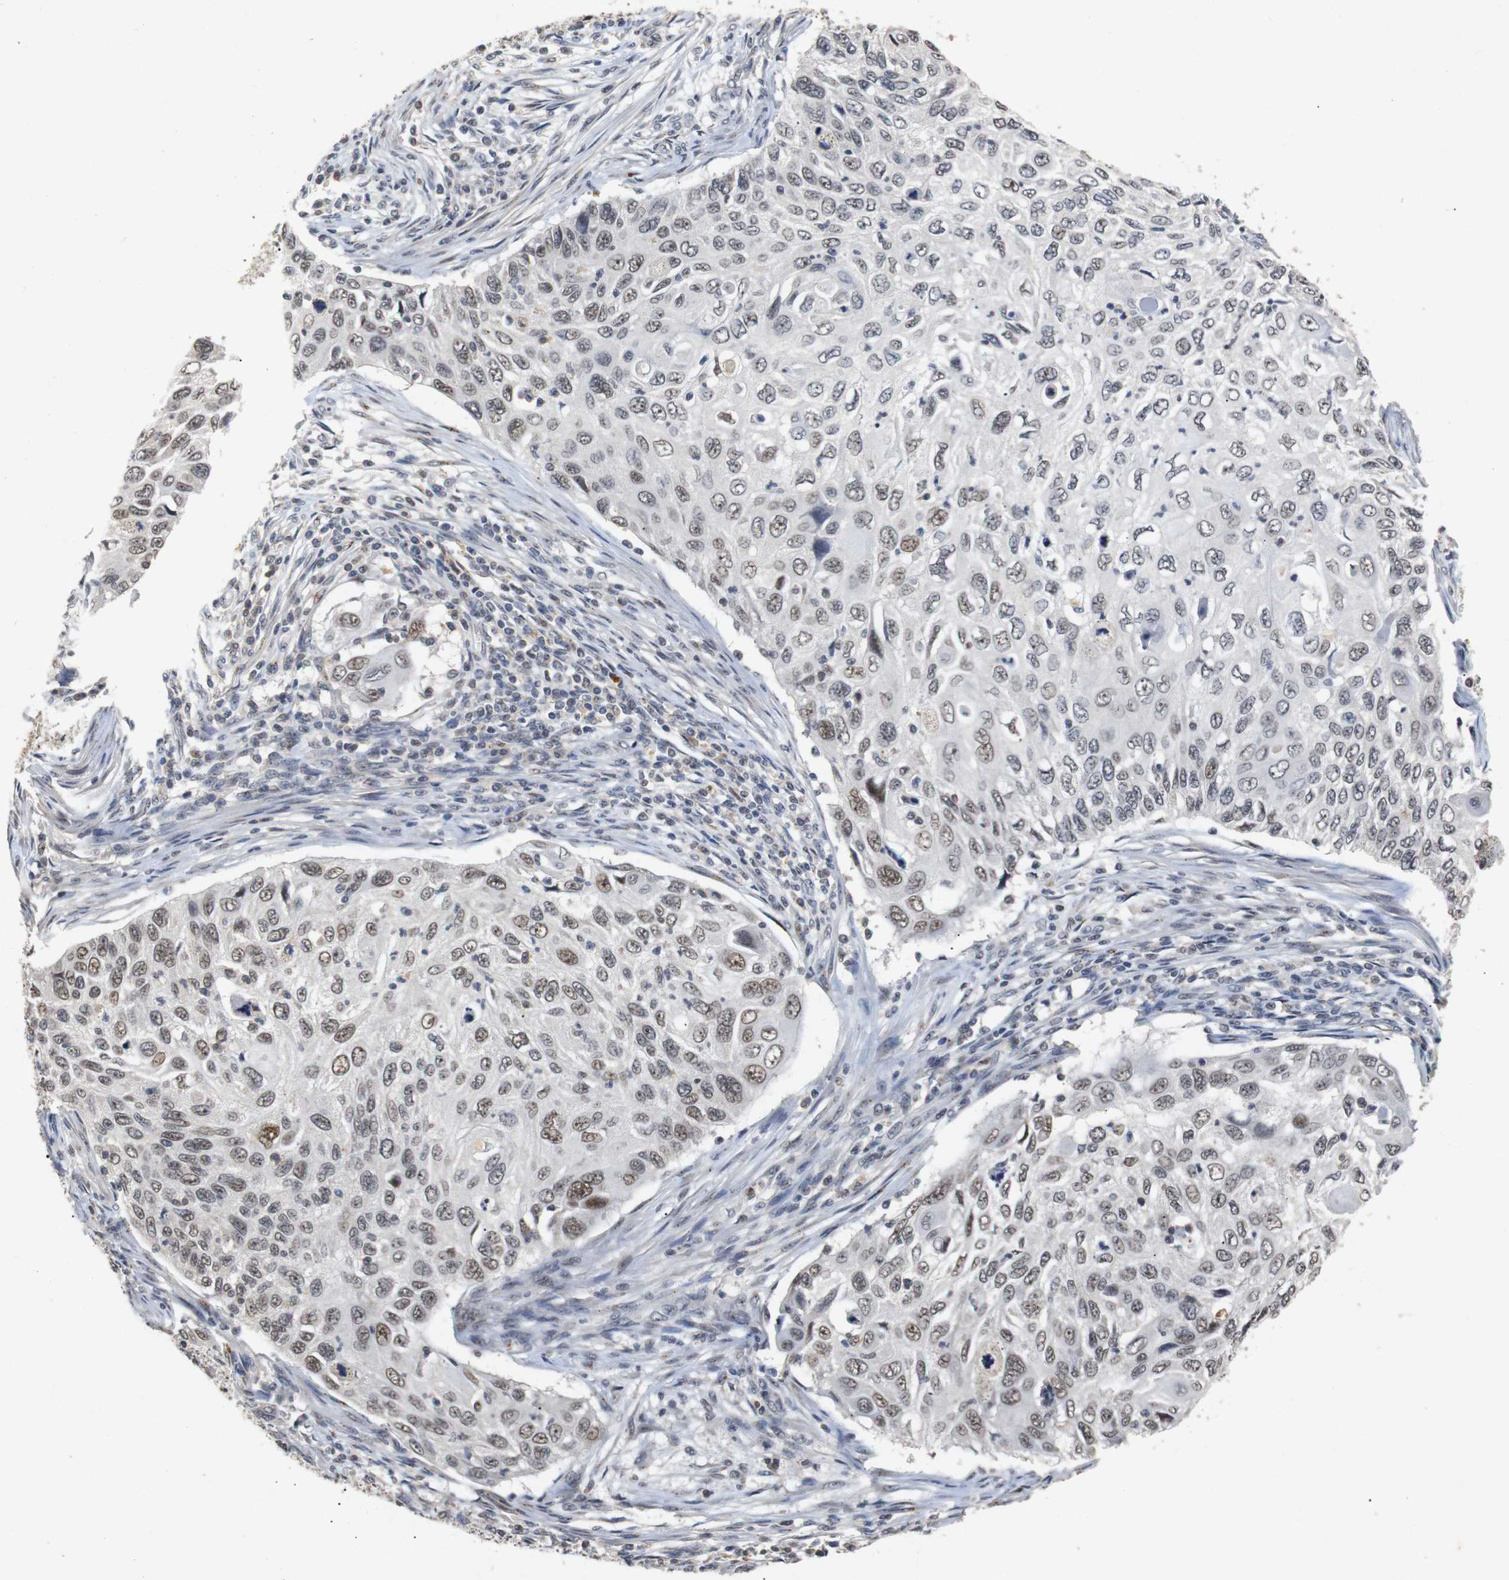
{"staining": {"intensity": "weak", "quantity": "25%-75%", "location": "nuclear"}, "tissue": "cervical cancer", "cell_type": "Tumor cells", "image_type": "cancer", "snomed": [{"axis": "morphology", "description": "Squamous cell carcinoma, NOS"}, {"axis": "topography", "description": "Cervix"}], "caption": "Protein staining demonstrates weak nuclear positivity in about 25%-75% of tumor cells in cervical squamous cell carcinoma.", "gene": "PARN", "patient": {"sex": "female", "age": 70}}